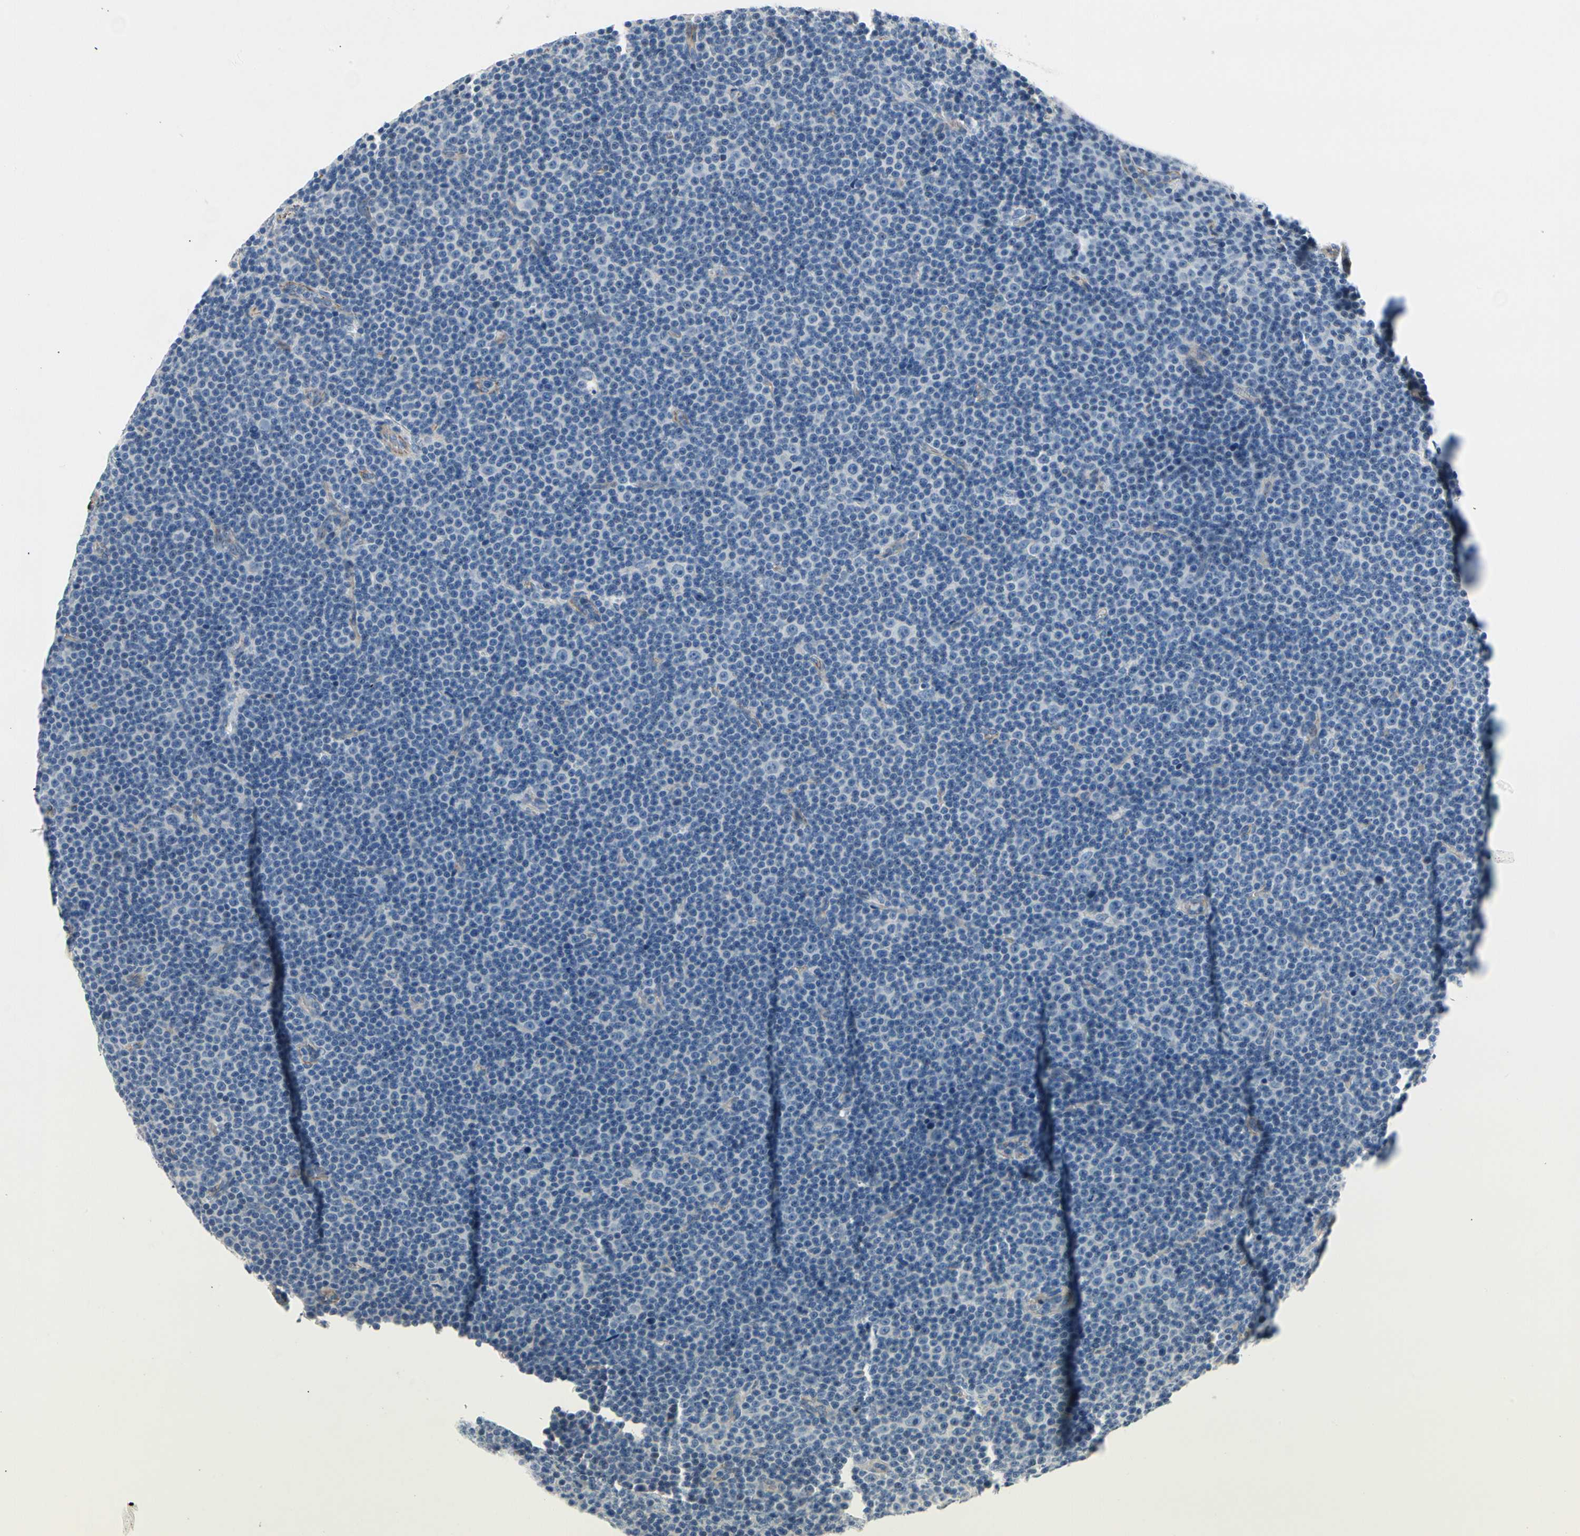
{"staining": {"intensity": "negative", "quantity": "none", "location": "none"}, "tissue": "lymphoma", "cell_type": "Tumor cells", "image_type": "cancer", "snomed": [{"axis": "morphology", "description": "Malignant lymphoma, non-Hodgkin's type, Low grade"}, {"axis": "topography", "description": "Lymph node"}], "caption": "Immunohistochemical staining of human lymphoma demonstrates no significant positivity in tumor cells.", "gene": "LGR6", "patient": {"sex": "female", "age": 67}}